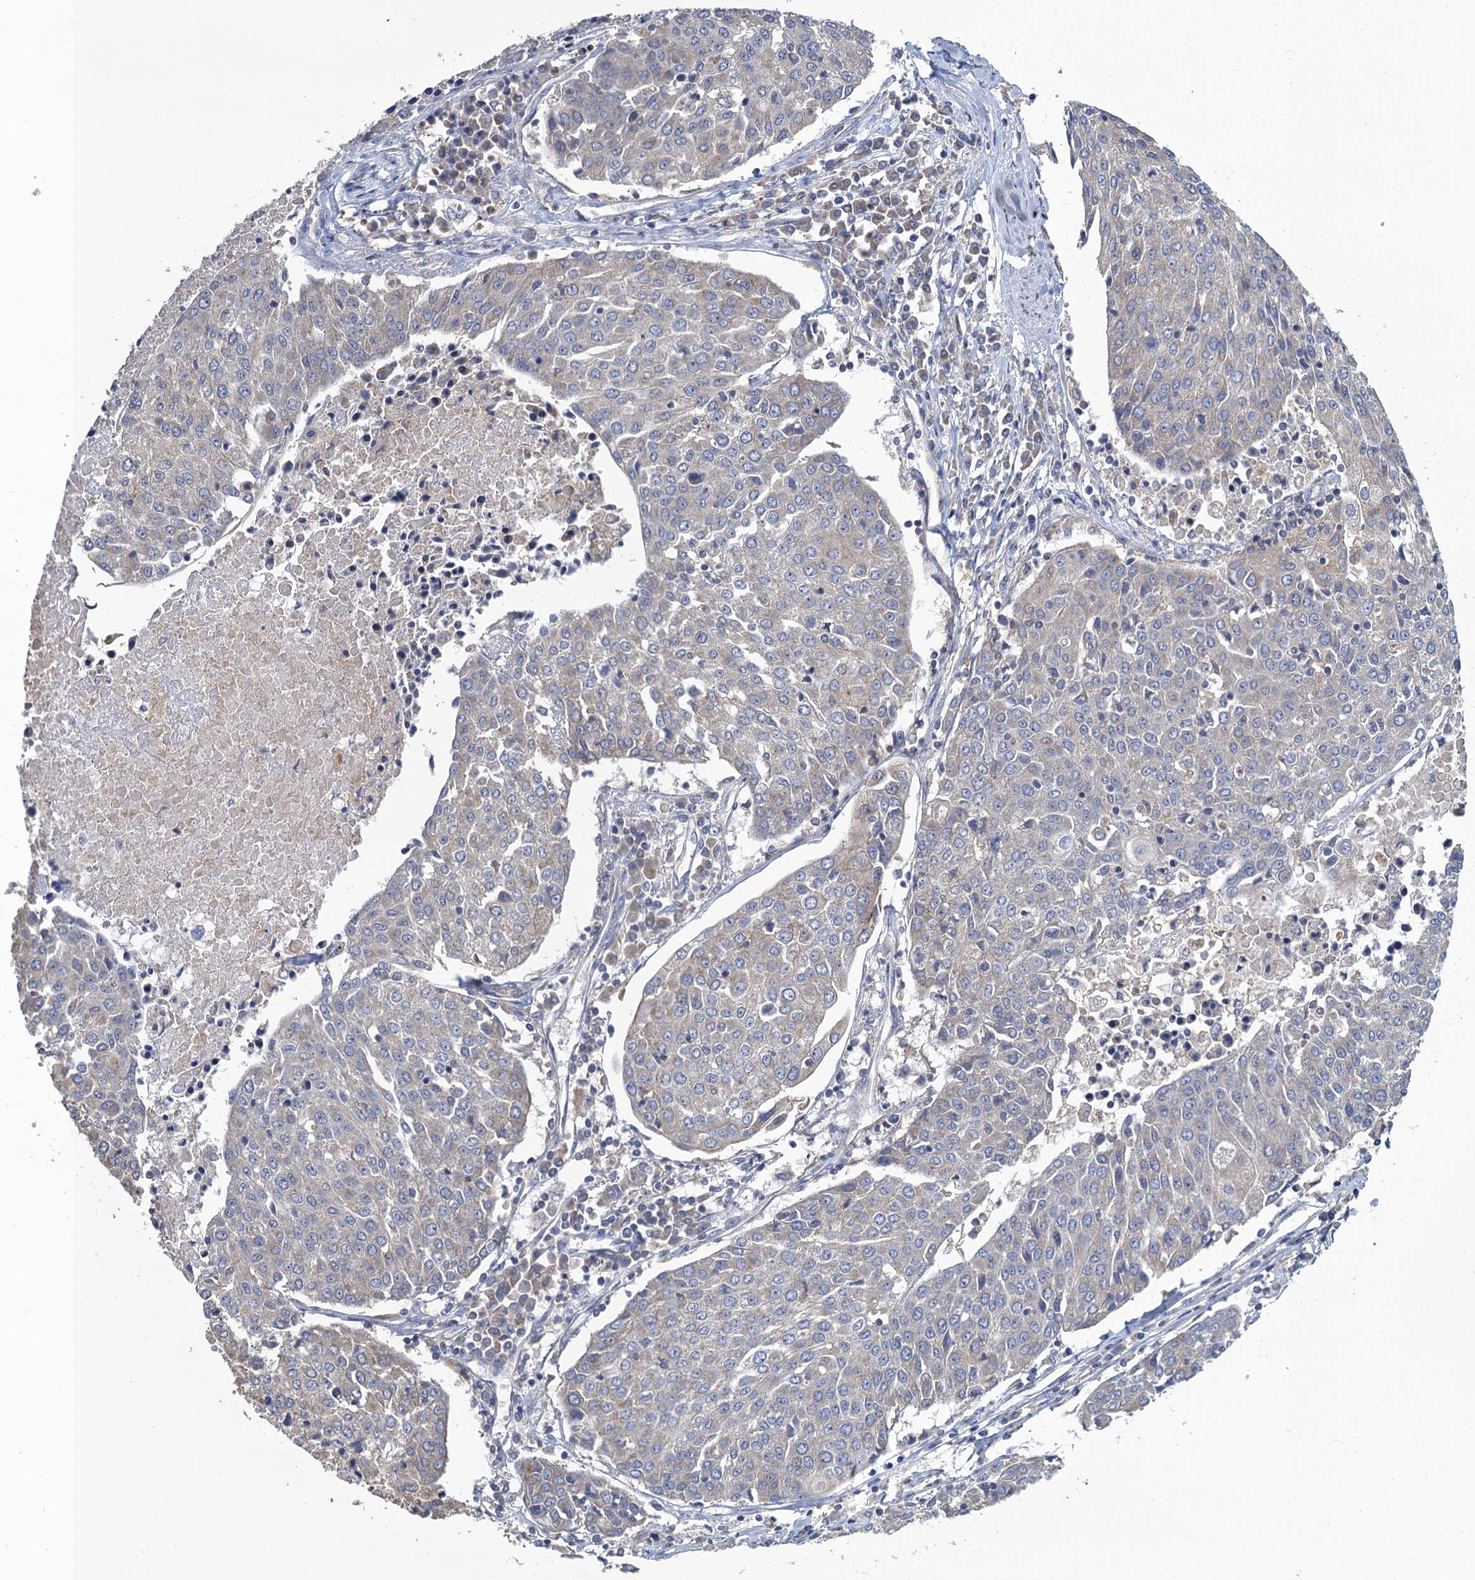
{"staining": {"intensity": "negative", "quantity": "none", "location": "none"}, "tissue": "urothelial cancer", "cell_type": "Tumor cells", "image_type": "cancer", "snomed": [{"axis": "morphology", "description": "Urothelial carcinoma, High grade"}, {"axis": "topography", "description": "Urinary bladder"}], "caption": "Tumor cells show no significant positivity in urothelial cancer.", "gene": "SNAP29", "patient": {"sex": "female", "age": 85}}